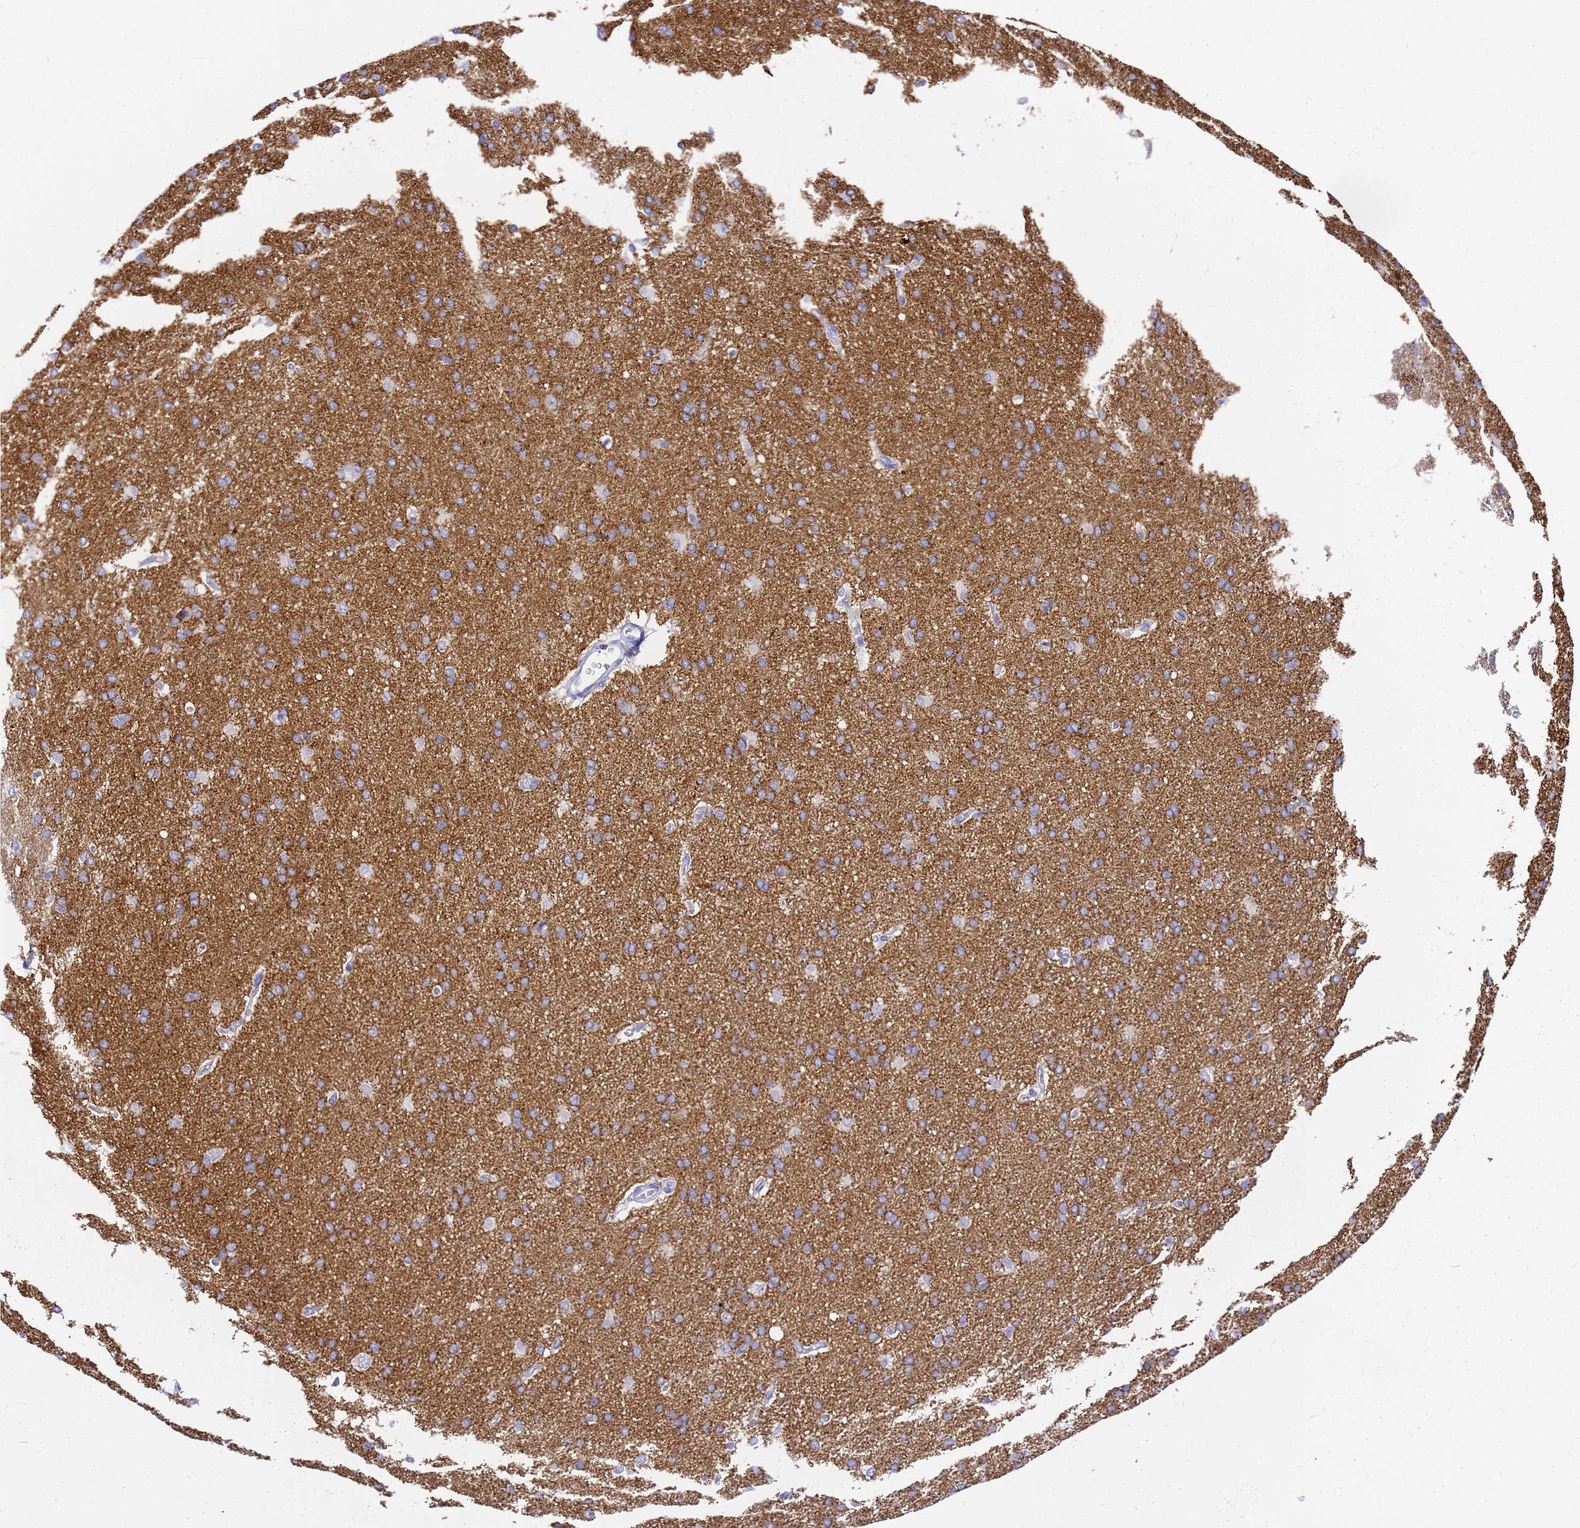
{"staining": {"intensity": "negative", "quantity": "none", "location": "none"}, "tissue": "cerebral cortex", "cell_type": "Endothelial cells", "image_type": "normal", "snomed": [{"axis": "morphology", "description": "Normal tissue, NOS"}, {"axis": "topography", "description": "Cerebral cortex"}], "caption": "High magnification brightfield microscopy of unremarkable cerebral cortex stained with DAB (brown) and counterstained with hematoxylin (blue): endothelial cells show no significant staining. Brightfield microscopy of immunohistochemistry stained with DAB (3,3'-diaminobenzidine) (brown) and hematoxylin (blue), captured at high magnification.", "gene": "FAM72A", "patient": {"sex": "male", "age": 62}}